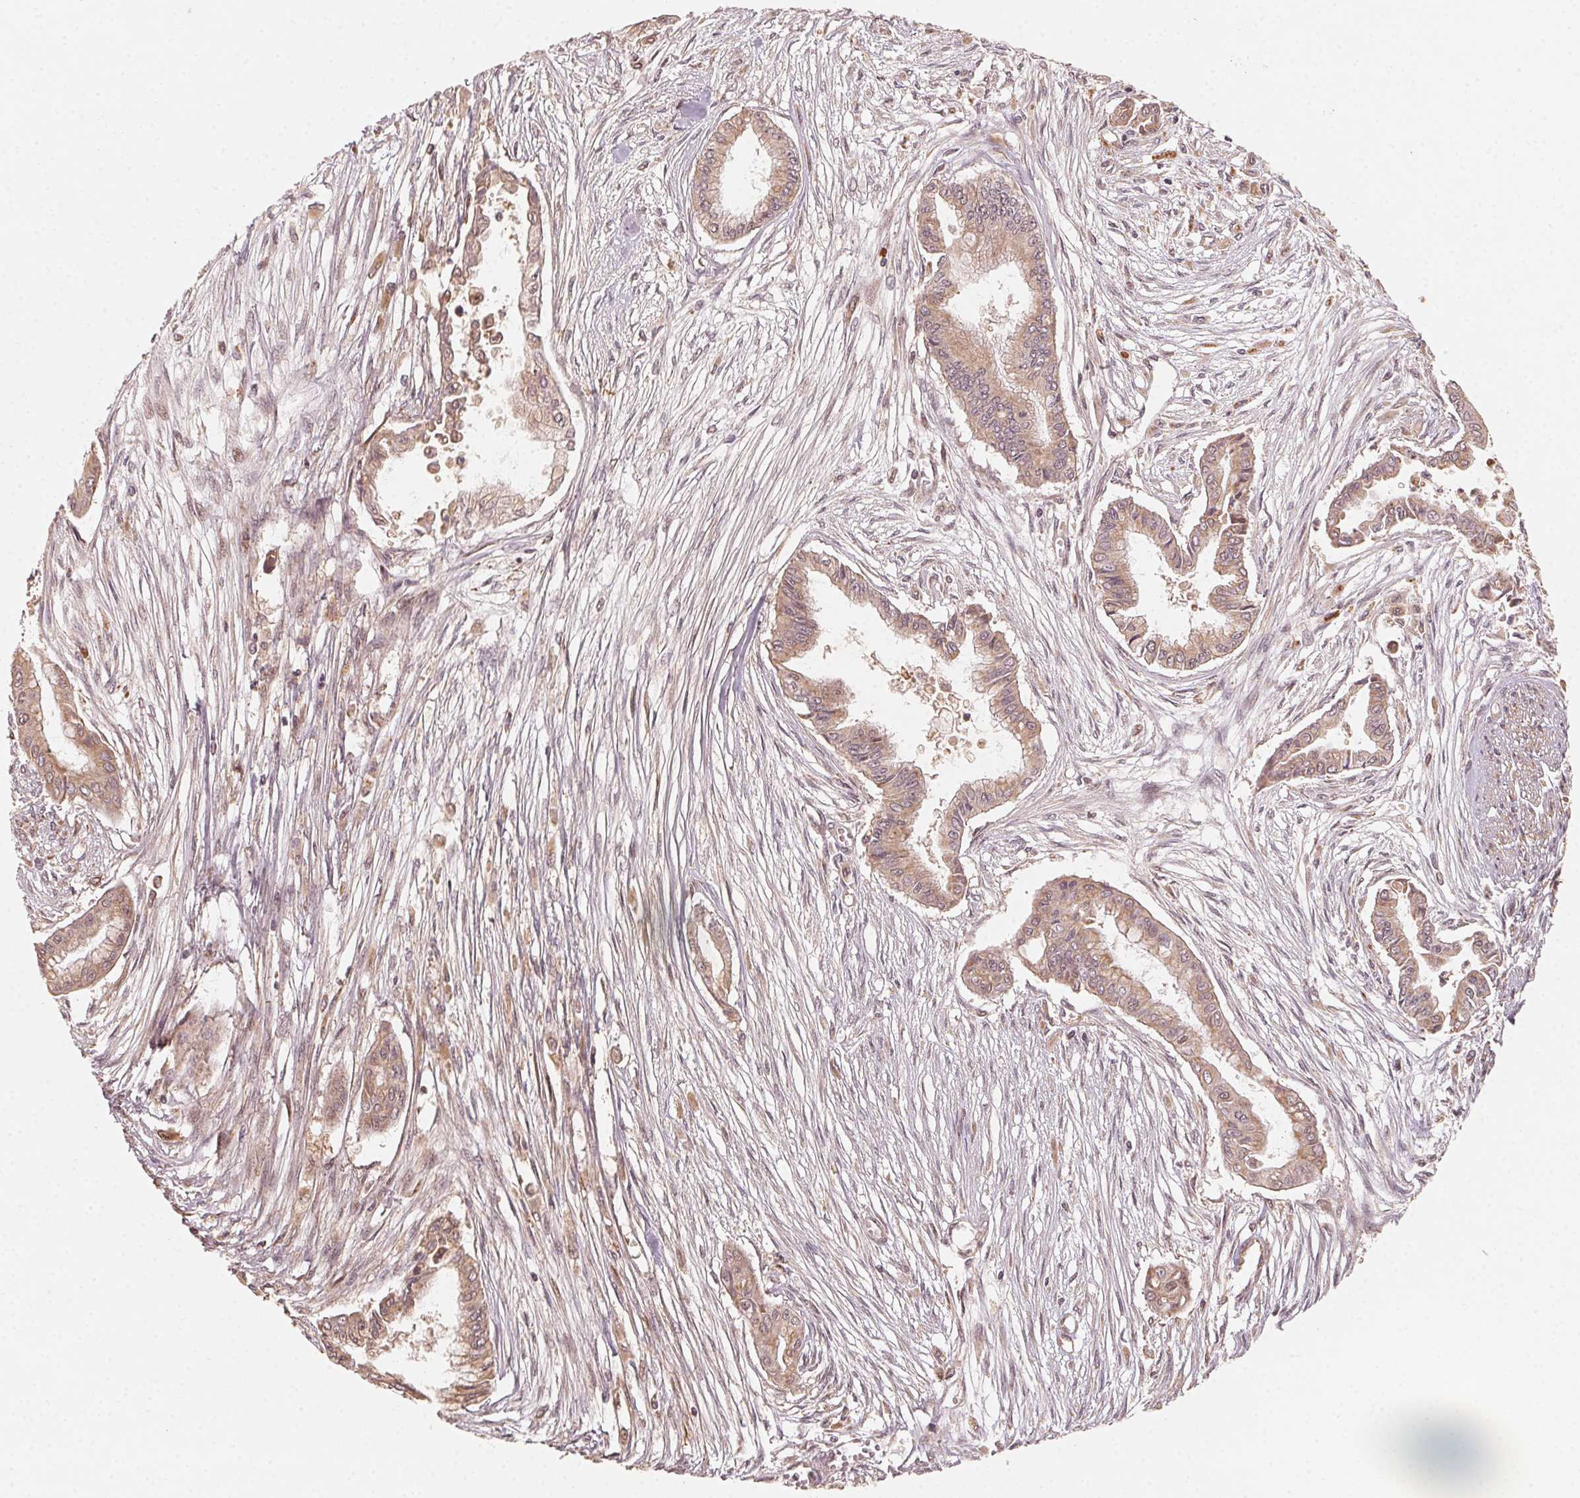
{"staining": {"intensity": "moderate", "quantity": ">75%", "location": "cytoplasmic/membranous"}, "tissue": "pancreatic cancer", "cell_type": "Tumor cells", "image_type": "cancer", "snomed": [{"axis": "morphology", "description": "Adenocarcinoma, NOS"}, {"axis": "topography", "description": "Pancreas"}], "caption": "A high-resolution image shows immunohistochemistry (IHC) staining of pancreatic adenocarcinoma, which demonstrates moderate cytoplasmic/membranous expression in about >75% of tumor cells.", "gene": "WBP2", "patient": {"sex": "female", "age": 68}}